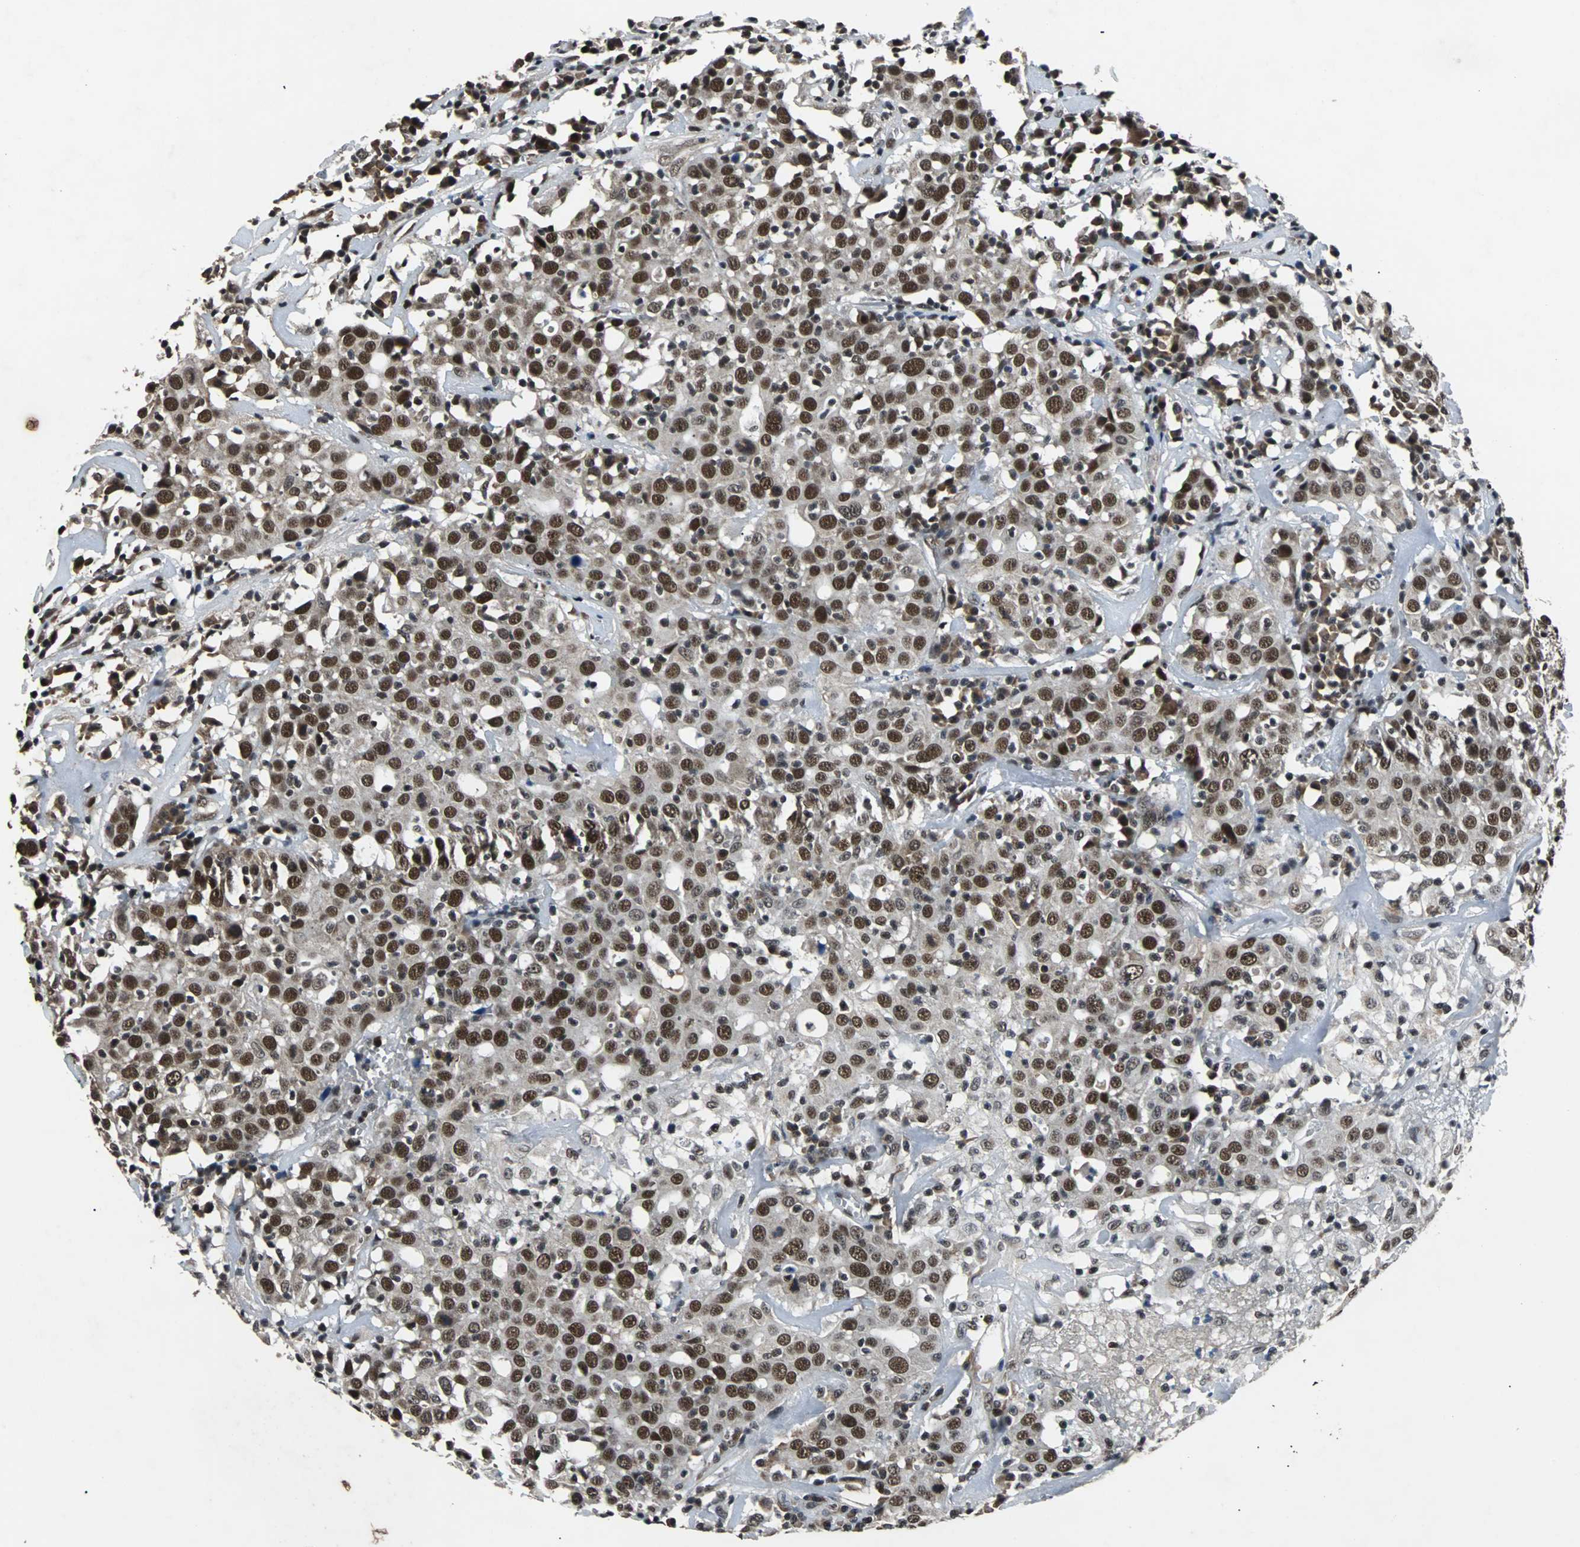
{"staining": {"intensity": "strong", "quantity": ">75%", "location": "nuclear"}, "tissue": "head and neck cancer", "cell_type": "Tumor cells", "image_type": "cancer", "snomed": [{"axis": "morphology", "description": "Adenocarcinoma, NOS"}, {"axis": "topography", "description": "Salivary gland"}, {"axis": "topography", "description": "Head-Neck"}], "caption": "Head and neck cancer (adenocarcinoma) was stained to show a protein in brown. There is high levels of strong nuclear staining in about >75% of tumor cells. (Stains: DAB (3,3'-diaminobenzidine) in brown, nuclei in blue, Microscopy: brightfield microscopy at high magnification).", "gene": "USP28", "patient": {"sex": "female", "age": 65}}